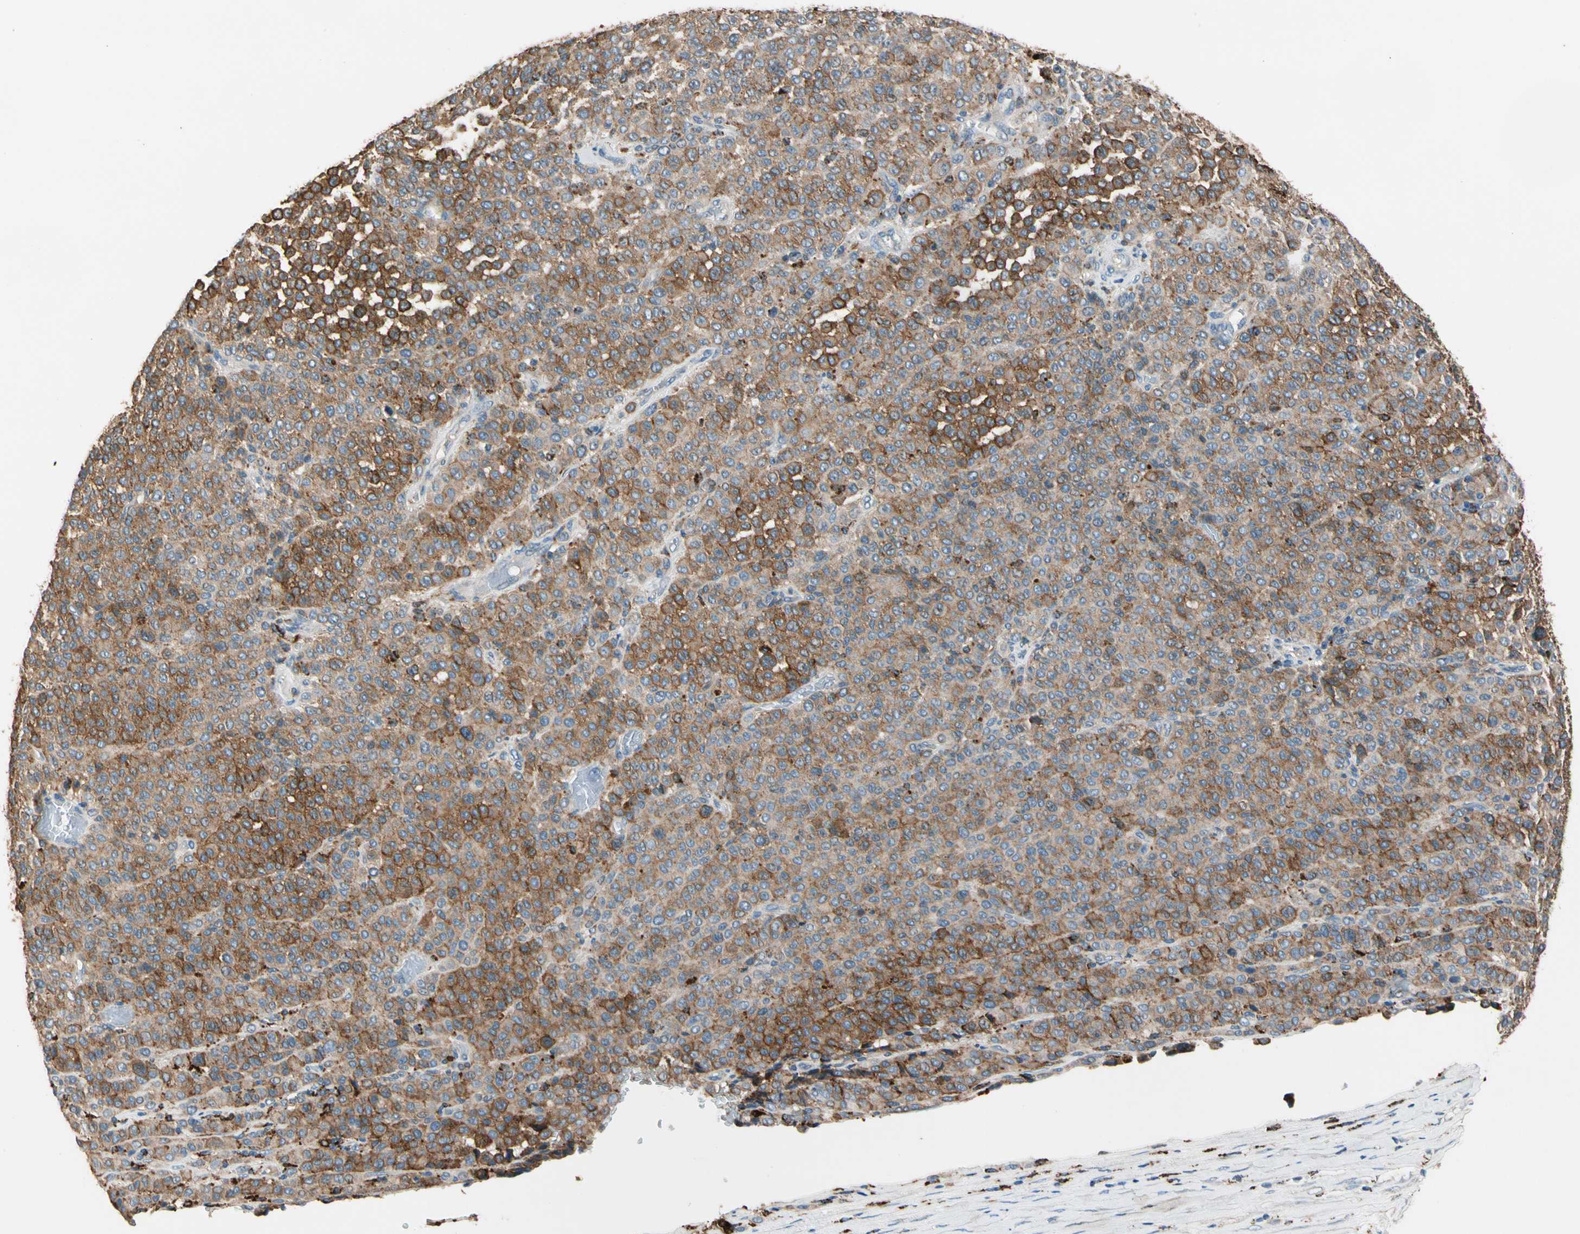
{"staining": {"intensity": "moderate", "quantity": ">75%", "location": "cytoplasmic/membranous"}, "tissue": "melanoma", "cell_type": "Tumor cells", "image_type": "cancer", "snomed": [{"axis": "morphology", "description": "Malignant melanoma, Metastatic site"}, {"axis": "topography", "description": "Pancreas"}], "caption": "IHC (DAB) staining of melanoma demonstrates moderate cytoplasmic/membranous protein expression in approximately >75% of tumor cells.", "gene": "GM2A", "patient": {"sex": "female", "age": 30}}